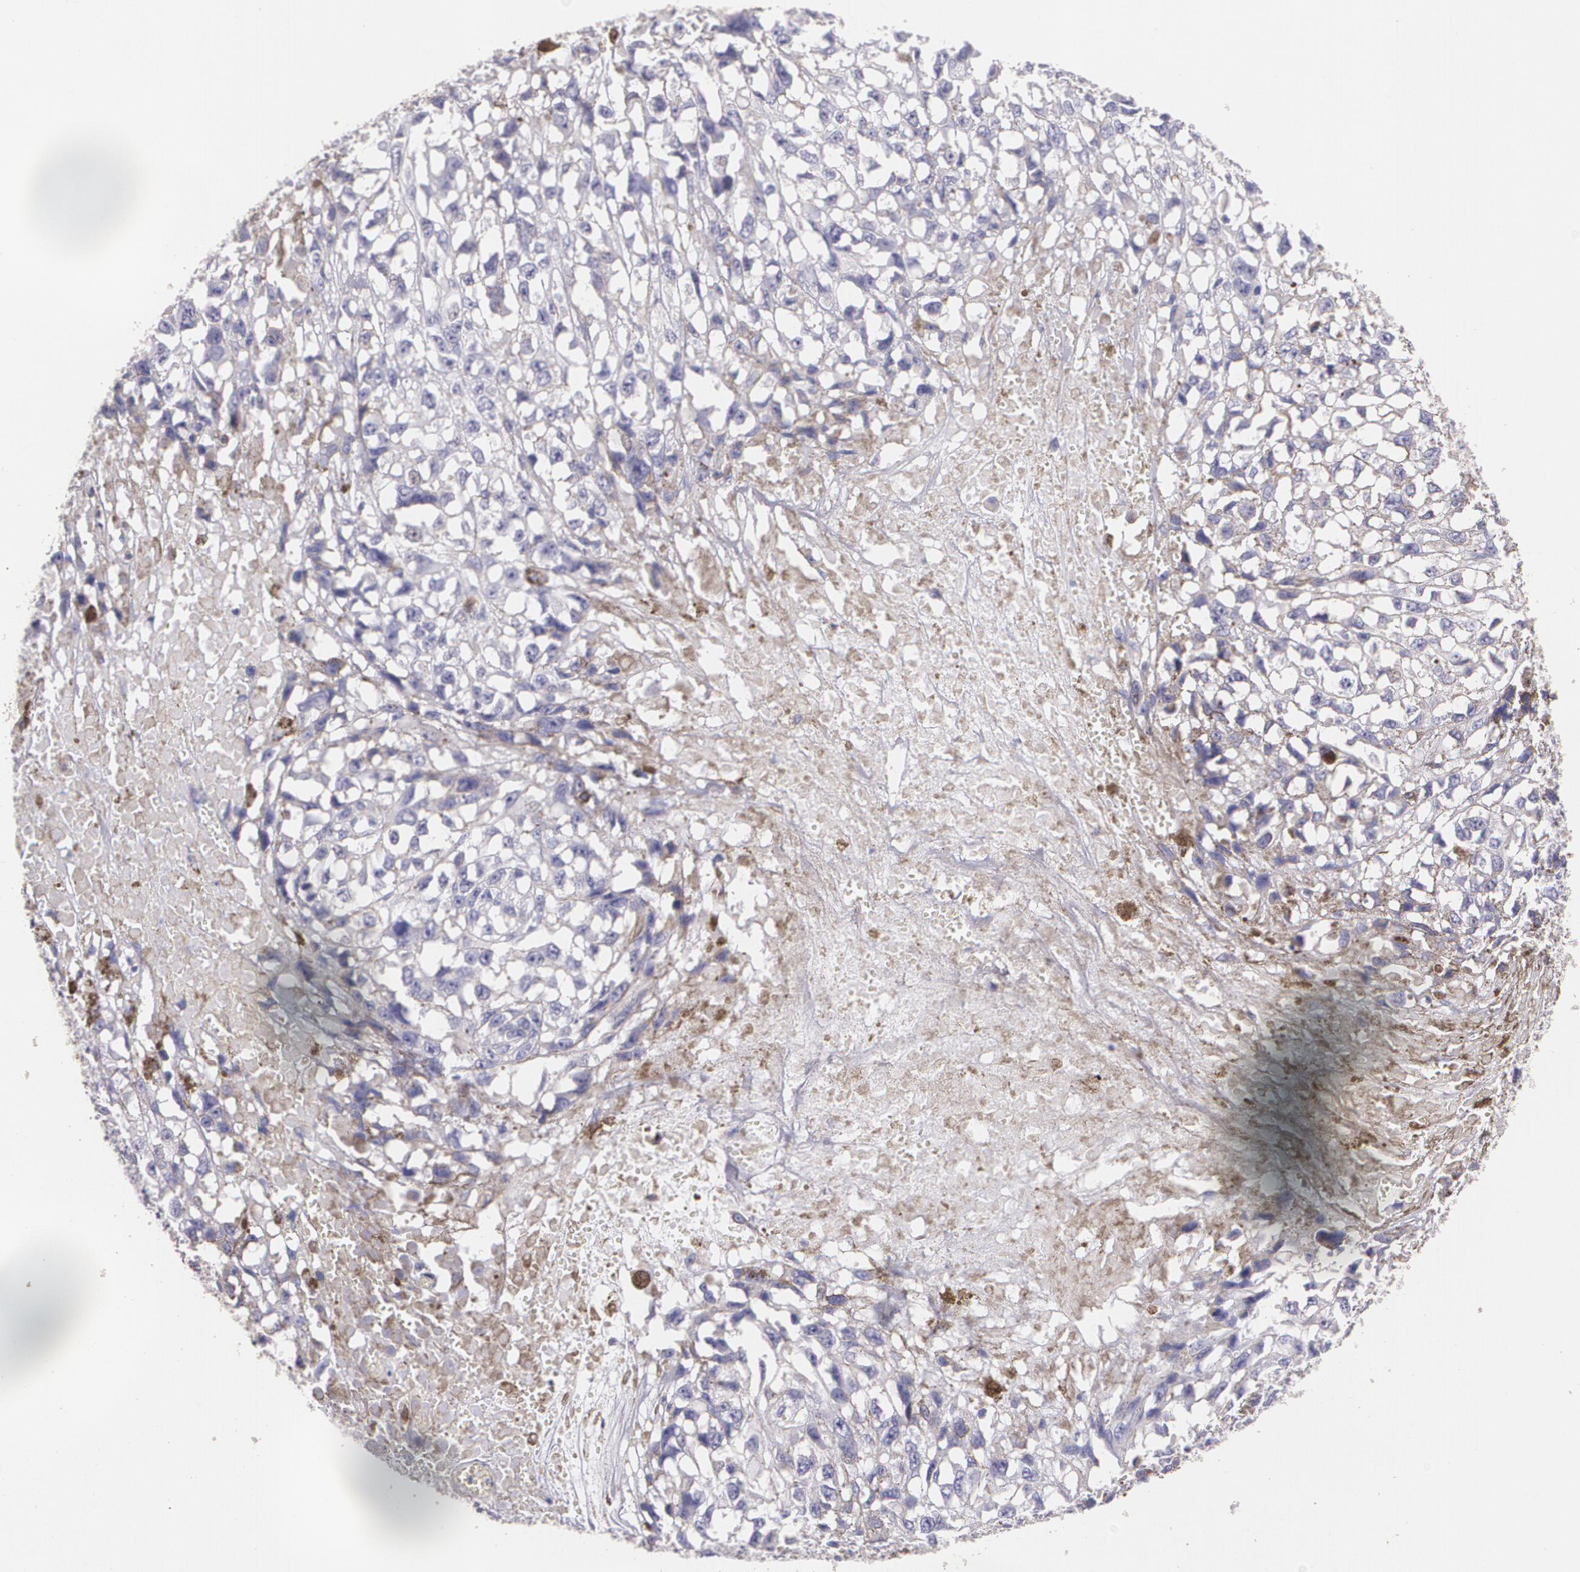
{"staining": {"intensity": "negative", "quantity": "none", "location": "none"}, "tissue": "melanoma", "cell_type": "Tumor cells", "image_type": "cancer", "snomed": [{"axis": "morphology", "description": "Malignant melanoma, Metastatic site"}, {"axis": "topography", "description": "Lymph node"}], "caption": "An immunohistochemistry (IHC) image of malignant melanoma (metastatic site) is shown. There is no staining in tumor cells of malignant melanoma (metastatic site).", "gene": "TGFBR1", "patient": {"sex": "male", "age": 59}}